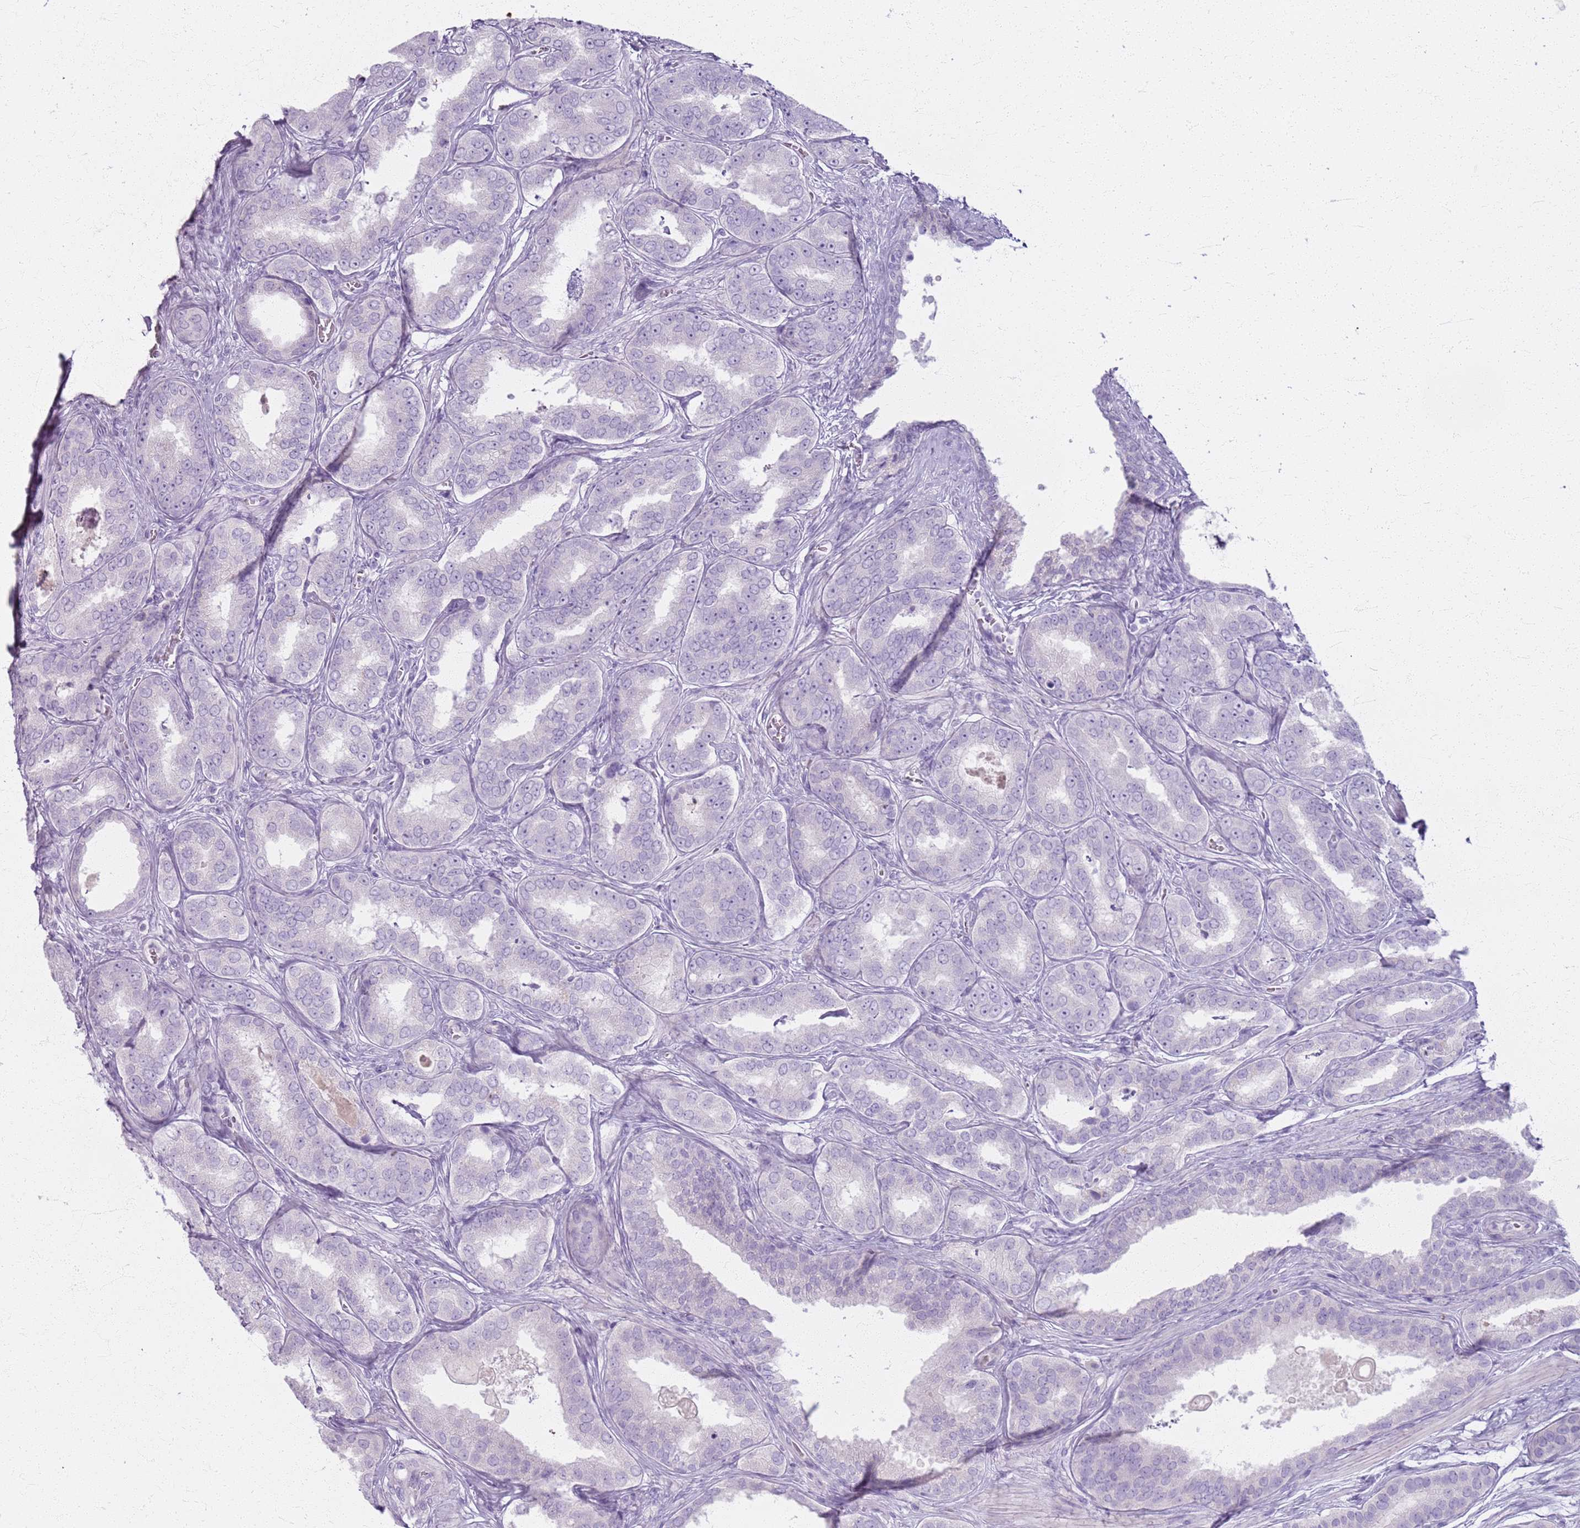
{"staining": {"intensity": "negative", "quantity": "none", "location": "none"}, "tissue": "prostate cancer", "cell_type": "Tumor cells", "image_type": "cancer", "snomed": [{"axis": "morphology", "description": "Adenocarcinoma, High grade"}, {"axis": "topography", "description": "Prostate"}], "caption": "Immunohistochemistry of prostate adenocarcinoma (high-grade) reveals no positivity in tumor cells. The staining is performed using DAB (3,3'-diaminobenzidine) brown chromogen with nuclei counter-stained in using hematoxylin.", "gene": "CSRP3", "patient": {"sex": "male", "age": 72}}